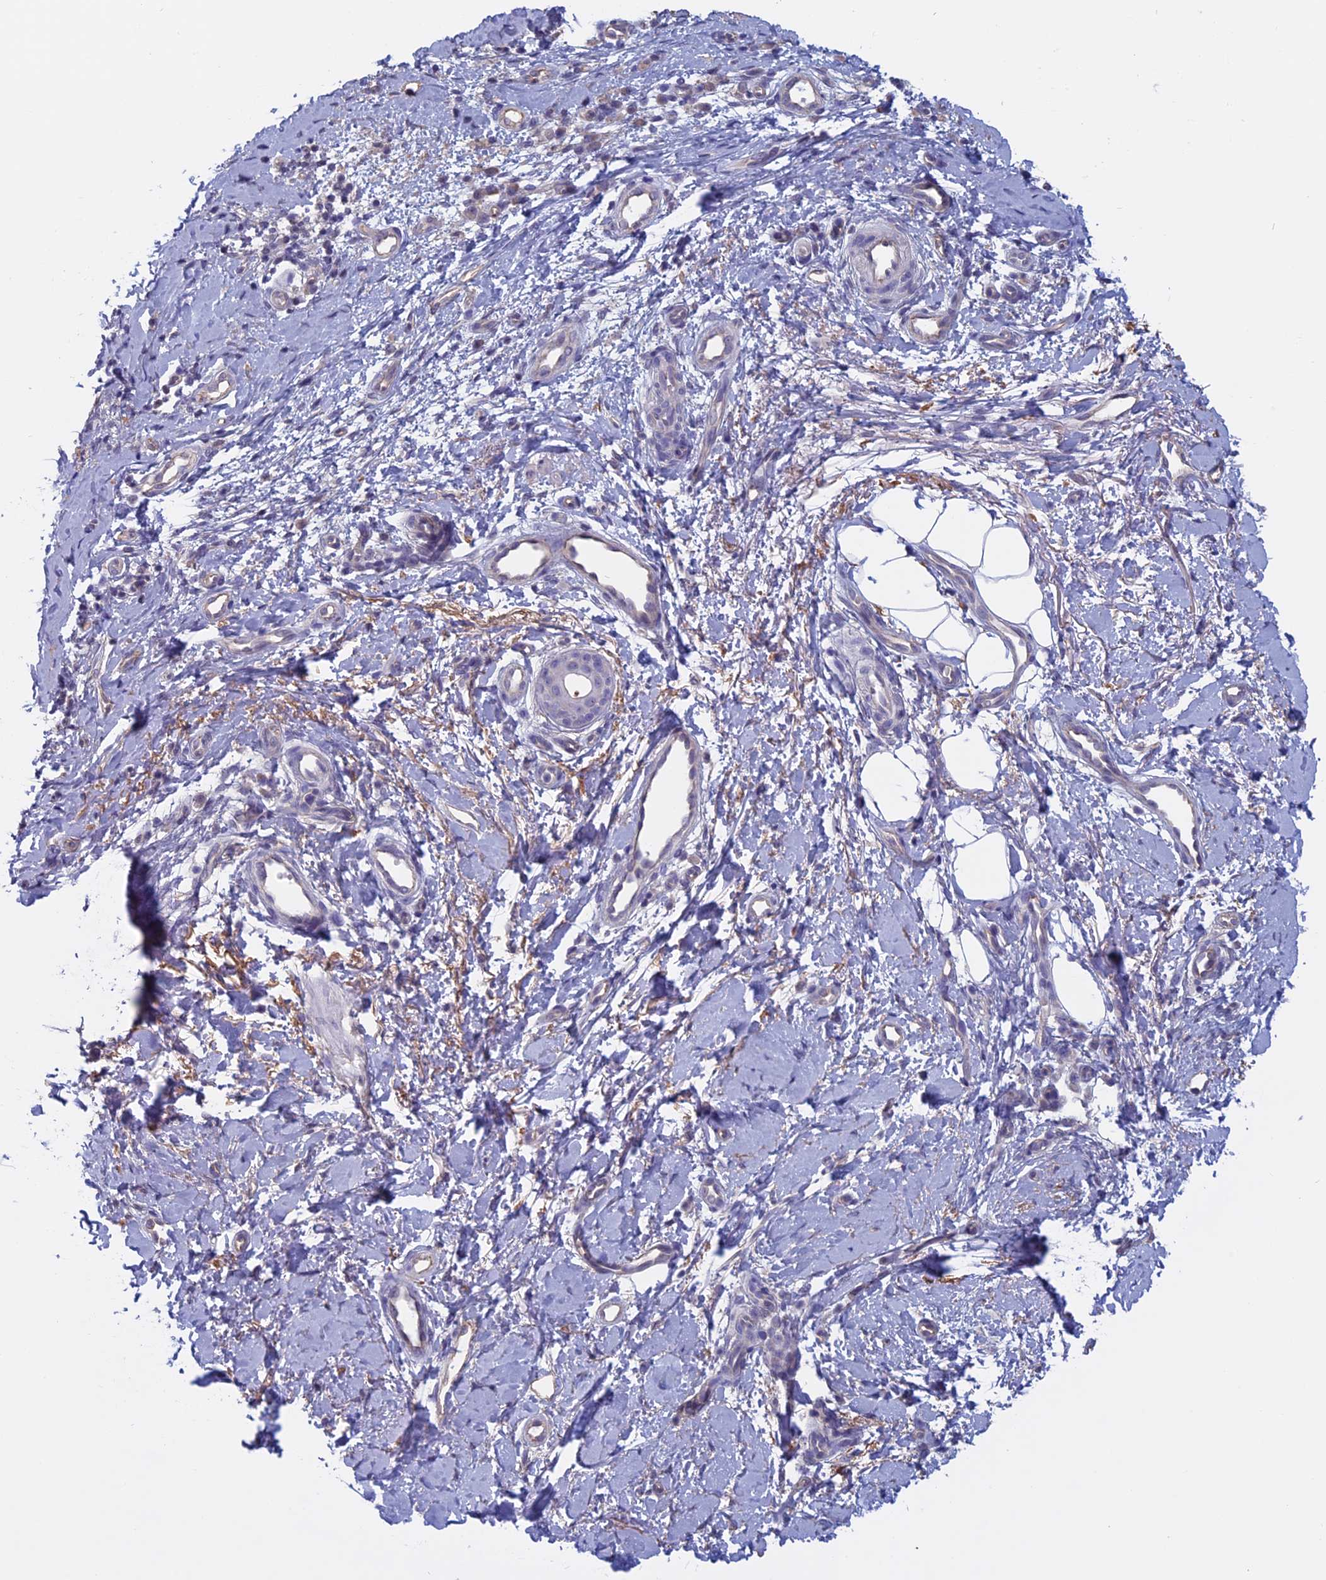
{"staining": {"intensity": "negative", "quantity": "none", "location": "none"}, "tissue": "skin cancer", "cell_type": "Tumor cells", "image_type": "cancer", "snomed": [{"axis": "morphology", "description": "Basal cell carcinoma"}, {"axis": "topography", "description": "Skin"}], "caption": "Human skin cancer (basal cell carcinoma) stained for a protein using immunohistochemistry shows no expression in tumor cells.", "gene": "SLC1A6", "patient": {"sex": "female", "age": 81}}